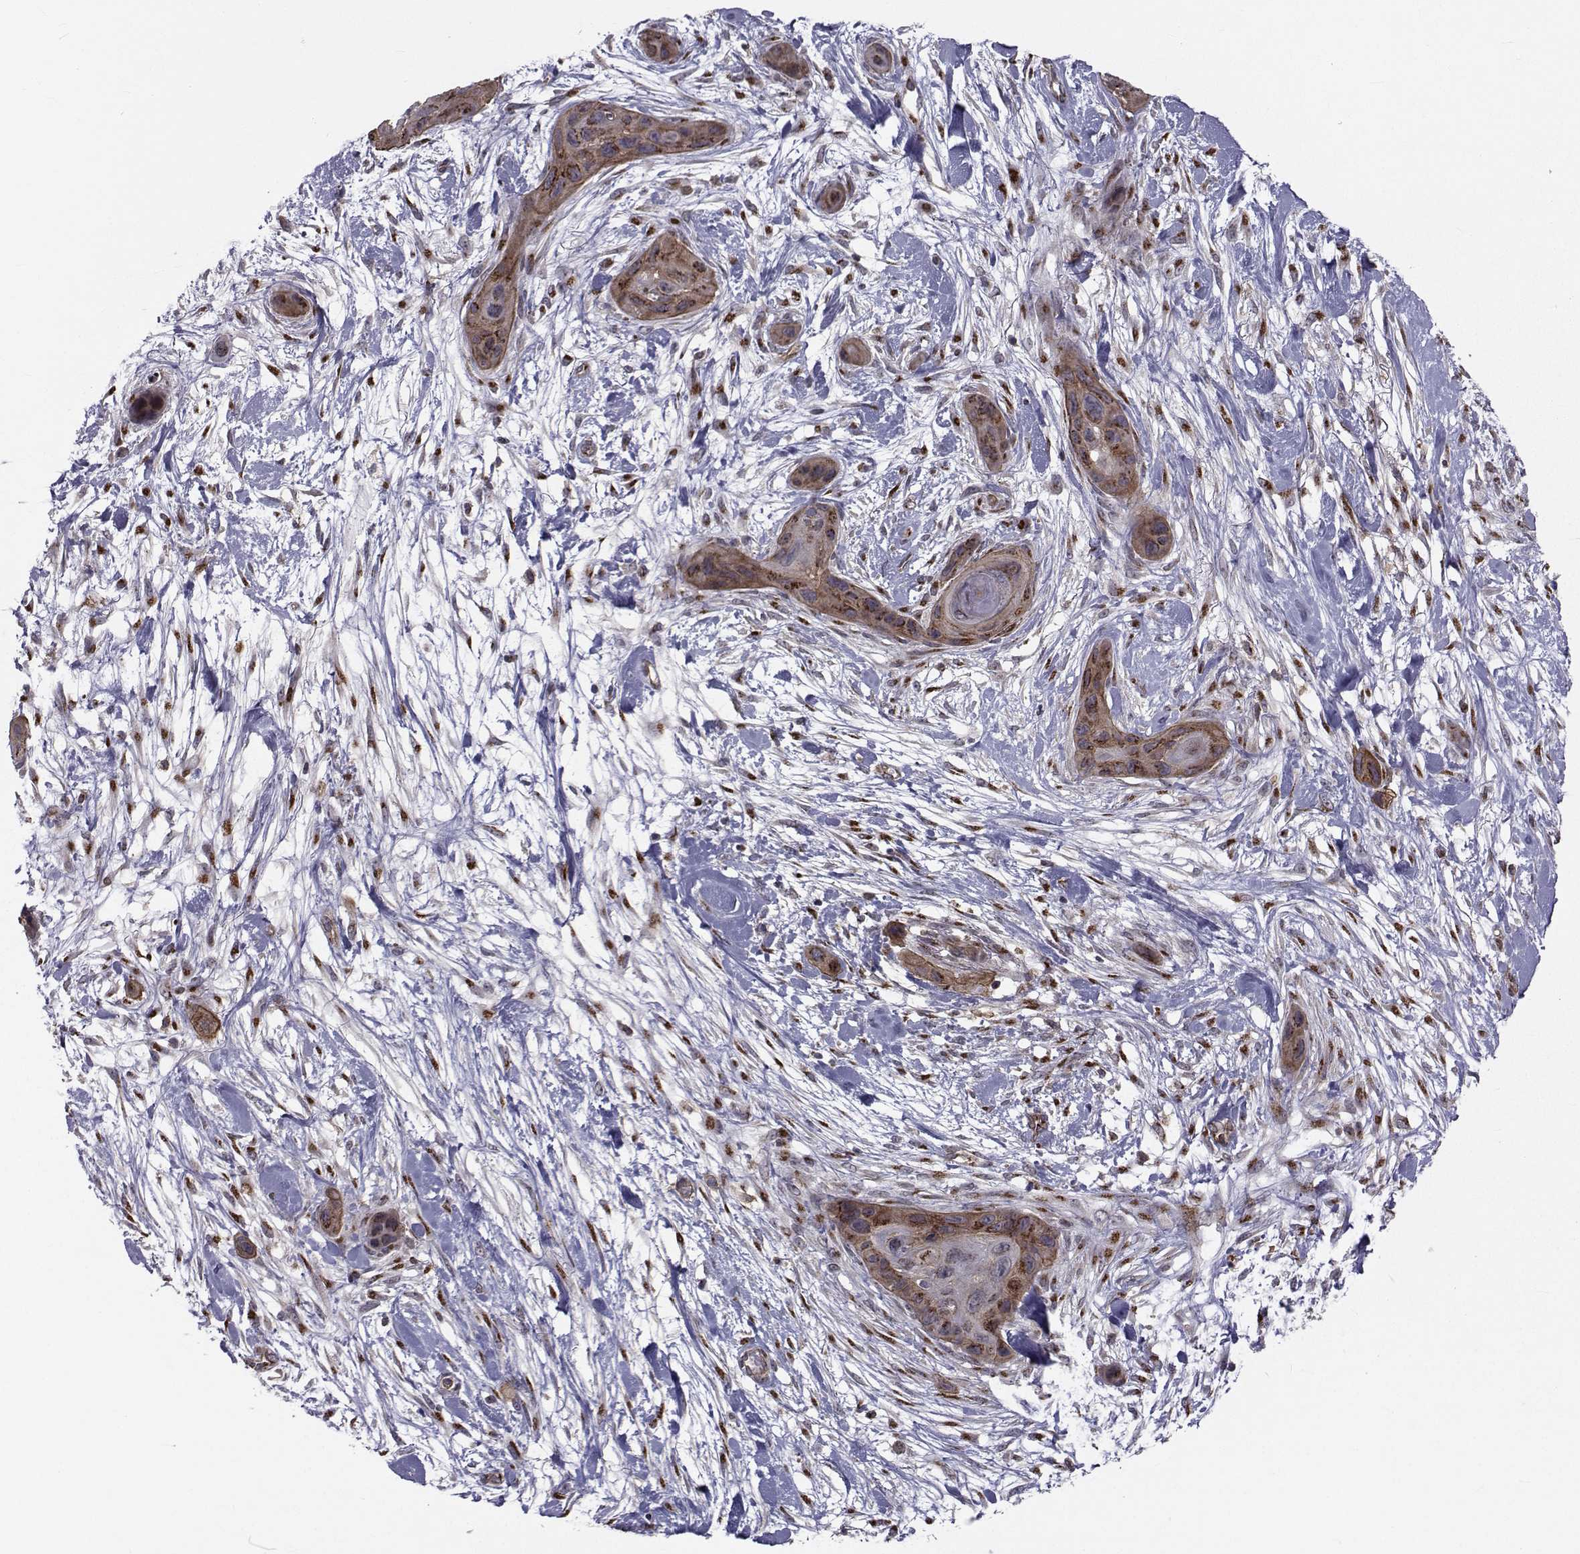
{"staining": {"intensity": "moderate", "quantity": "25%-75%", "location": "cytoplasmic/membranous"}, "tissue": "skin cancer", "cell_type": "Tumor cells", "image_type": "cancer", "snomed": [{"axis": "morphology", "description": "Squamous cell carcinoma, NOS"}, {"axis": "topography", "description": "Skin"}], "caption": "Skin squamous cell carcinoma was stained to show a protein in brown. There is medium levels of moderate cytoplasmic/membranous expression in about 25%-75% of tumor cells.", "gene": "ATP6V1C2", "patient": {"sex": "male", "age": 79}}